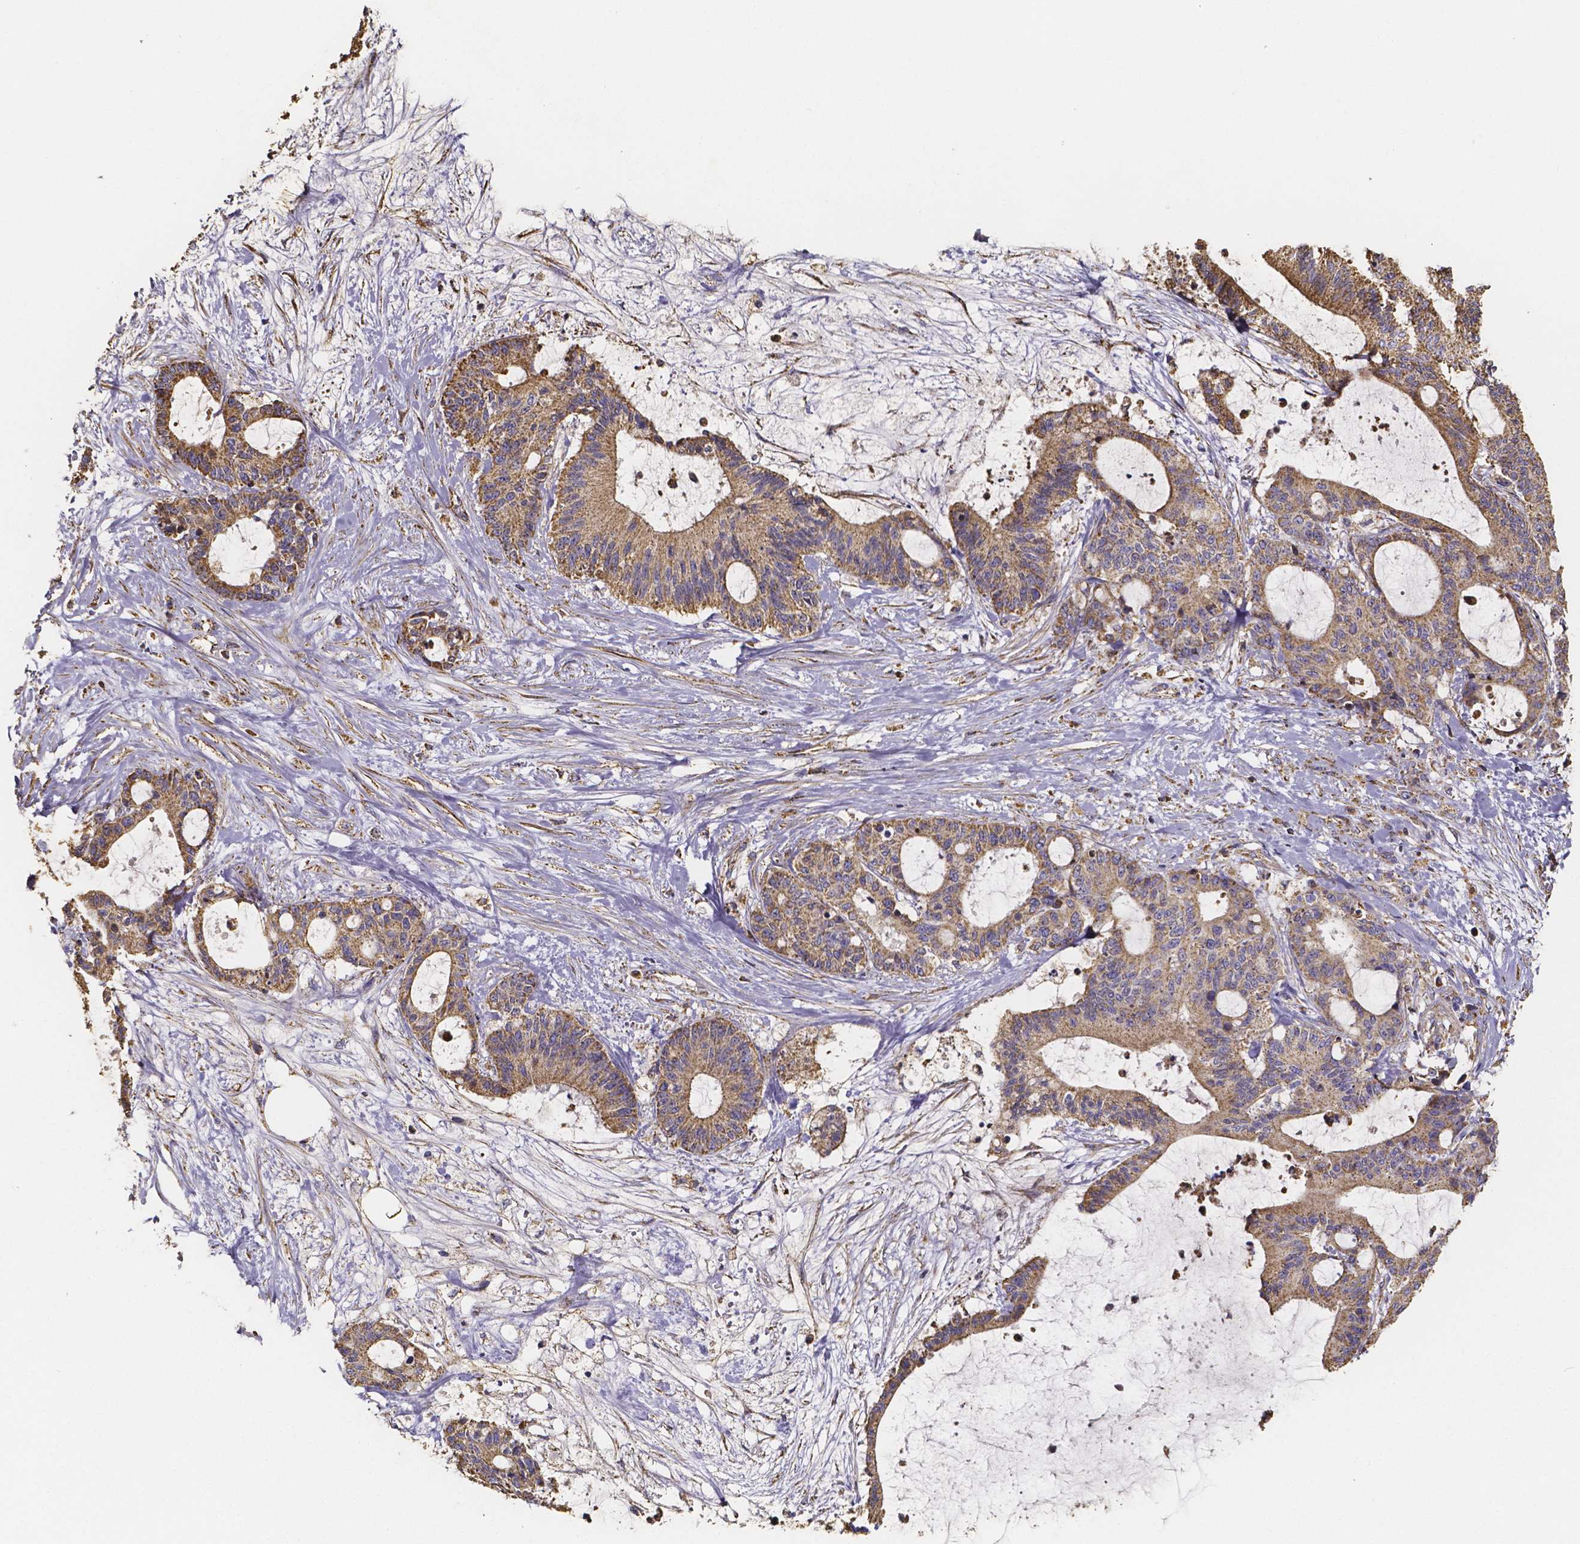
{"staining": {"intensity": "moderate", "quantity": ">75%", "location": "cytoplasmic/membranous"}, "tissue": "liver cancer", "cell_type": "Tumor cells", "image_type": "cancer", "snomed": [{"axis": "morphology", "description": "Cholangiocarcinoma"}, {"axis": "topography", "description": "Liver"}], "caption": "Liver cancer stained with a brown dye displays moderate cytoplasmic/membranous positive expression in approximately >75% of tumor cells.", "gene": "SLC35D2", "patient": {"sex": "female", "age": 73}}